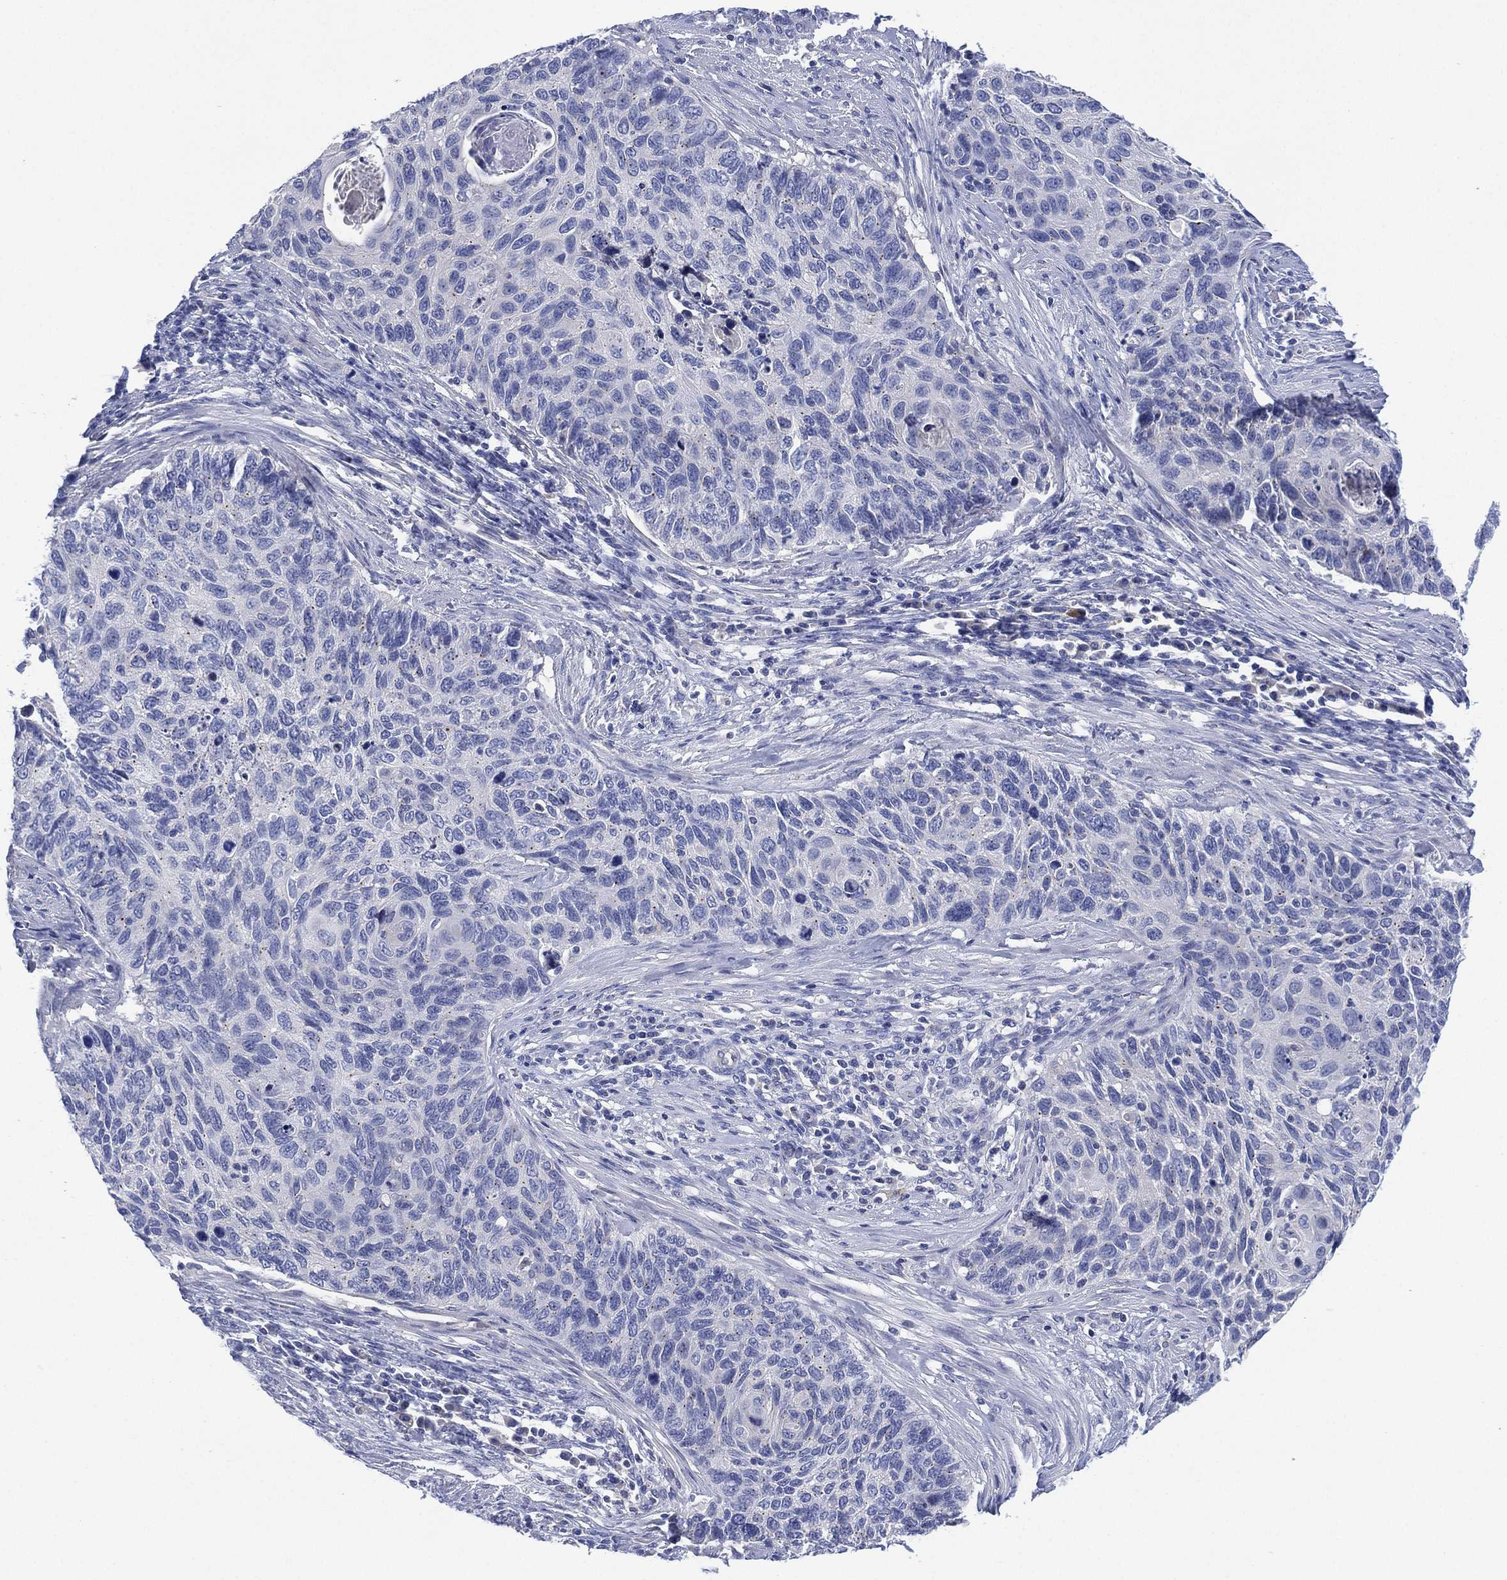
{"staining": {"intensity": "negative", "quantity": "none", "location": "none"}, "tissue": "cervical cancer", "cell_type": "Tumor cells", "image_type": "cancer", "snomed": [{"axis": "morphology", "description": "Squamous cell carcinoma, NOS"}, {"axis": "topography", "description": "Cervix"}], "caption": "This photomicrograph is of cervical squamous cell carcinoma stained with immunohistochemistry to label a protein in brown with the nuclei are counter-stained blue. There is no staining in tumor cells. The staining was performed using DAB (3,3'-diaminobenzidine) to visualize the protein expression in brown, while the nuclei were stained in blue with hematoxylin (Magnification: 20x).", "gene": "CHRNA3", "patient": {"sex": "female", "age": 70}}